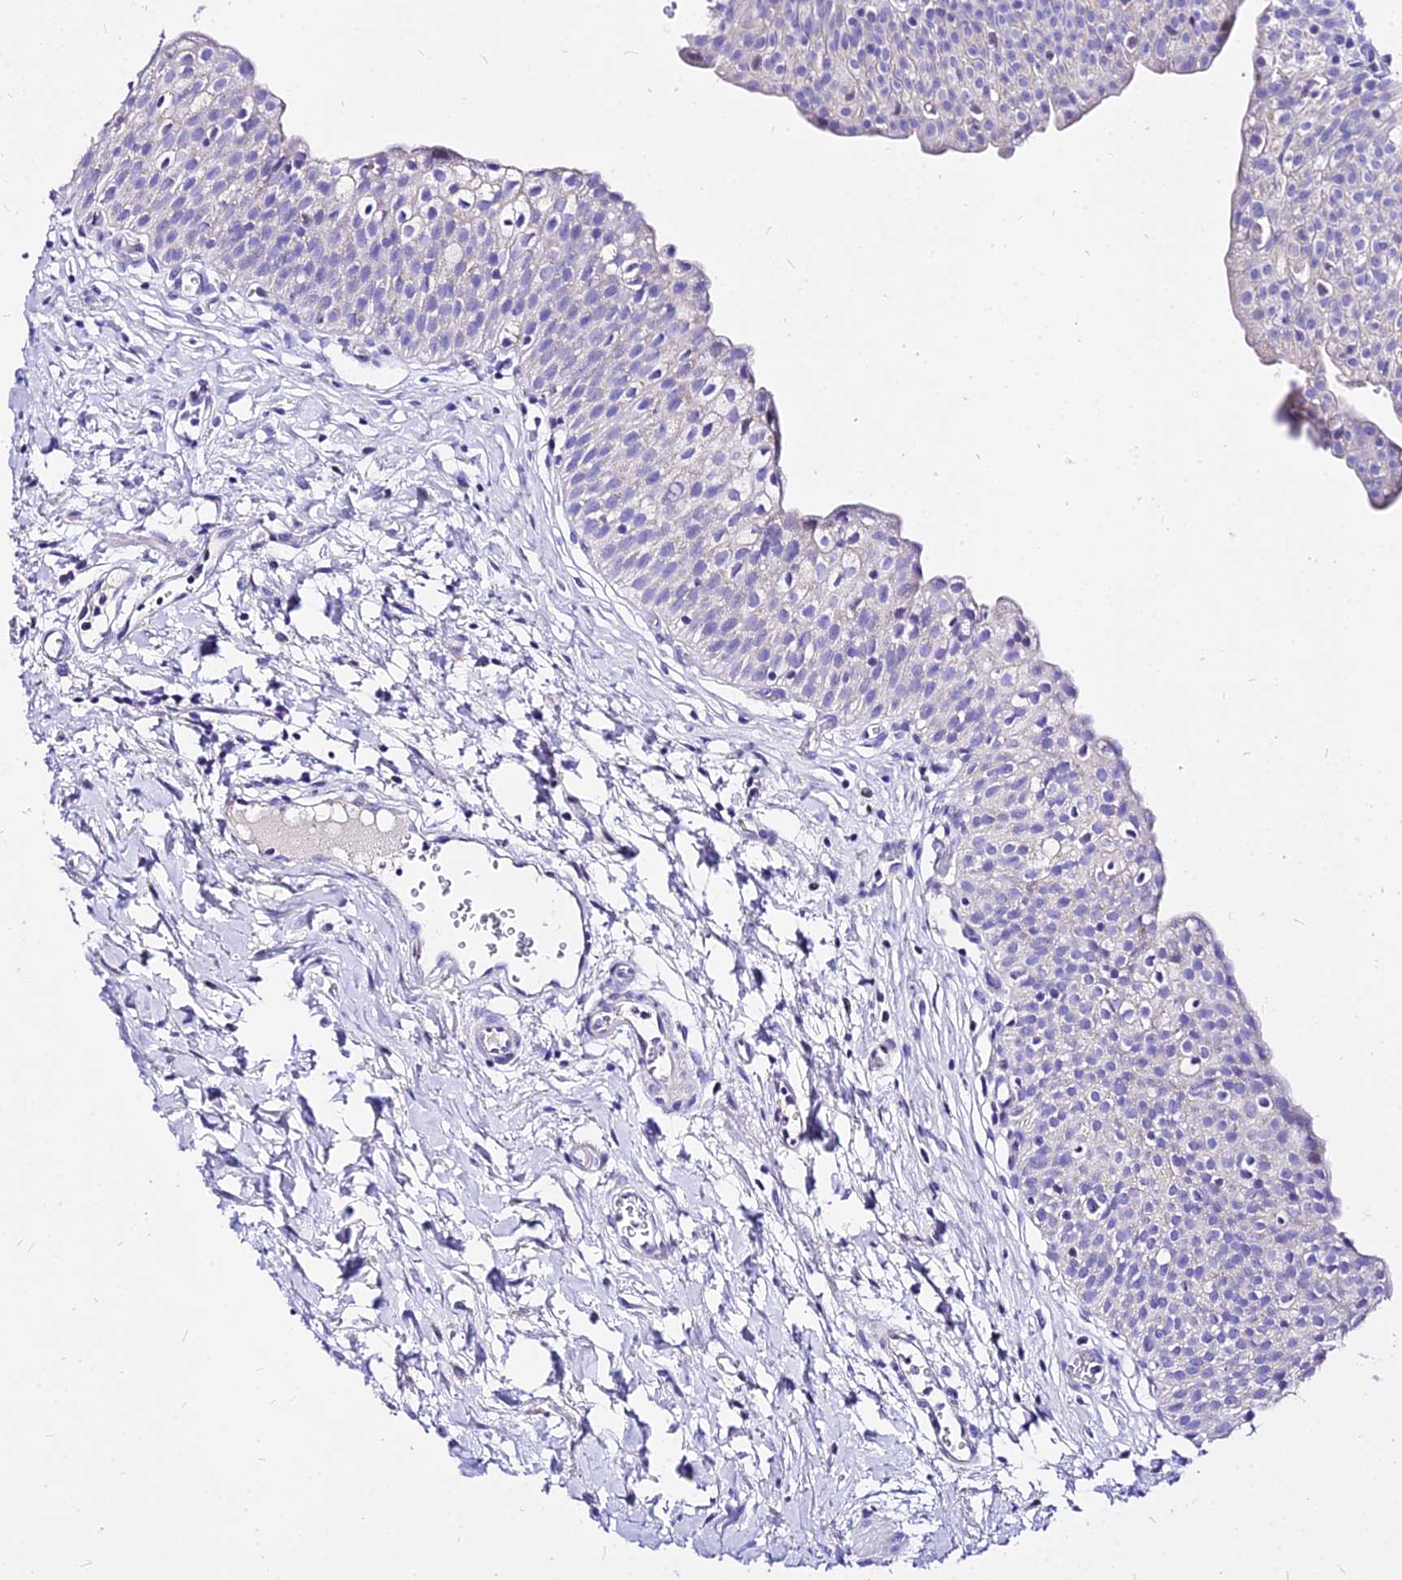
{"staining": {"intensity": "negative", "quantity": "none", "location": "none"}, "tissue": "urinary bladder", "cell_type": "Urothelial cells", "image_type": "normal", "snomed": [{"axis": "morphology", "description": "Normal tissue, NOS"}, {"axis": "topography", "description": "Urinary bladder"}], "caption": "This is an IHC histopathology image of unremarkable urinary bladder. There is no expression in urothelial cells.", "gene": "CARD18", "patient": {"sex": "male", "age": 55}}